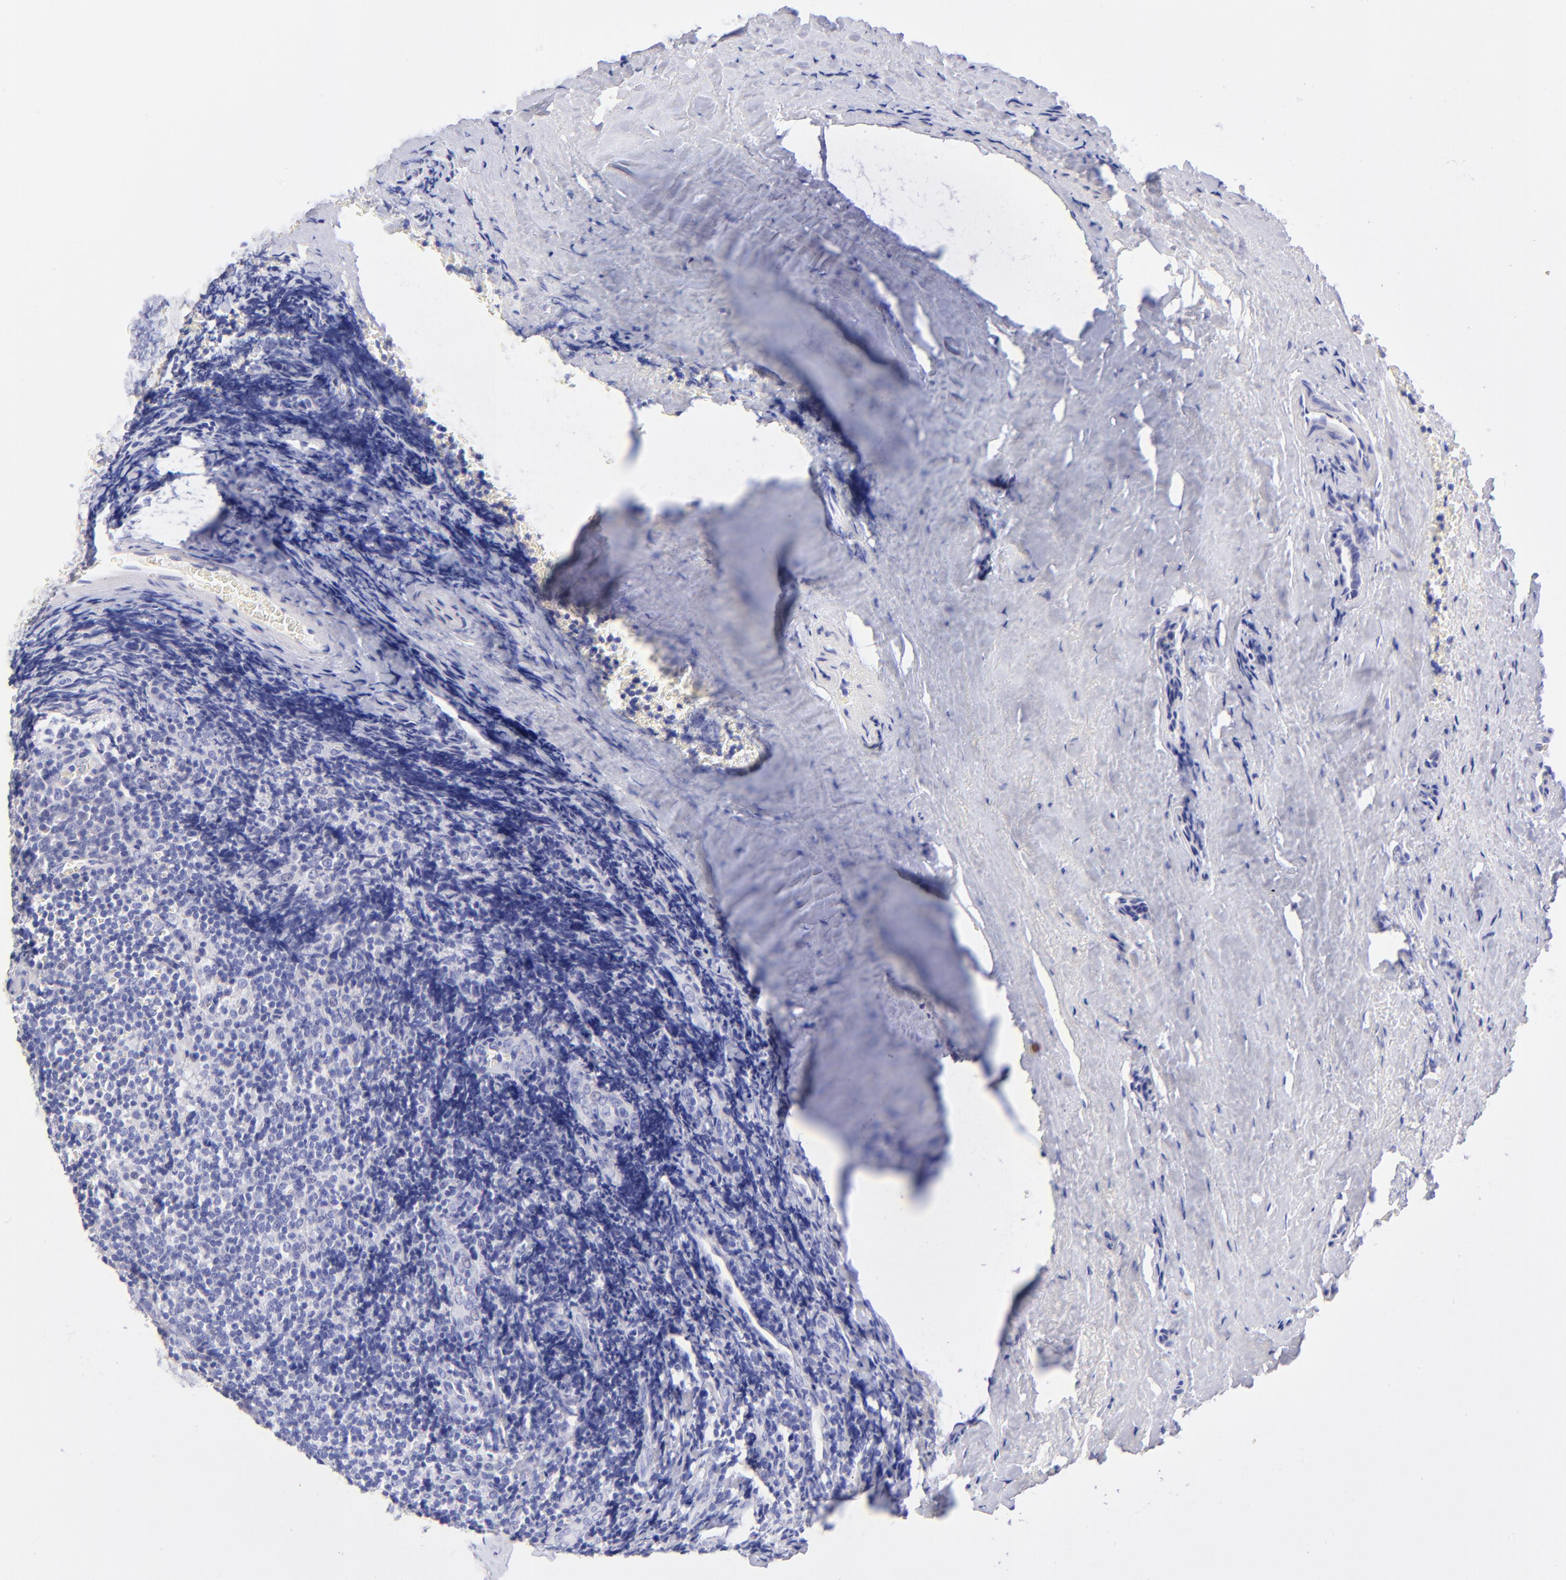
{"staining": {"intensity": "negative", "quantity": "none", "location": "none"}, "tissue": "tonsil", "cell_type": "Non-germinal center cells", "image_type": "normal", "snomed": [{"axis": "morphology", "description": "Normal tissue, NOS"}, {"axis": "topography", "description": "Tonsil"}], "caption": "This is an IHC photomicrograph of normal tonsil. There is no staining in non-germinal center cells.", "gene": "RAB3B", "patient": {"sex": "male", "age": 20}}